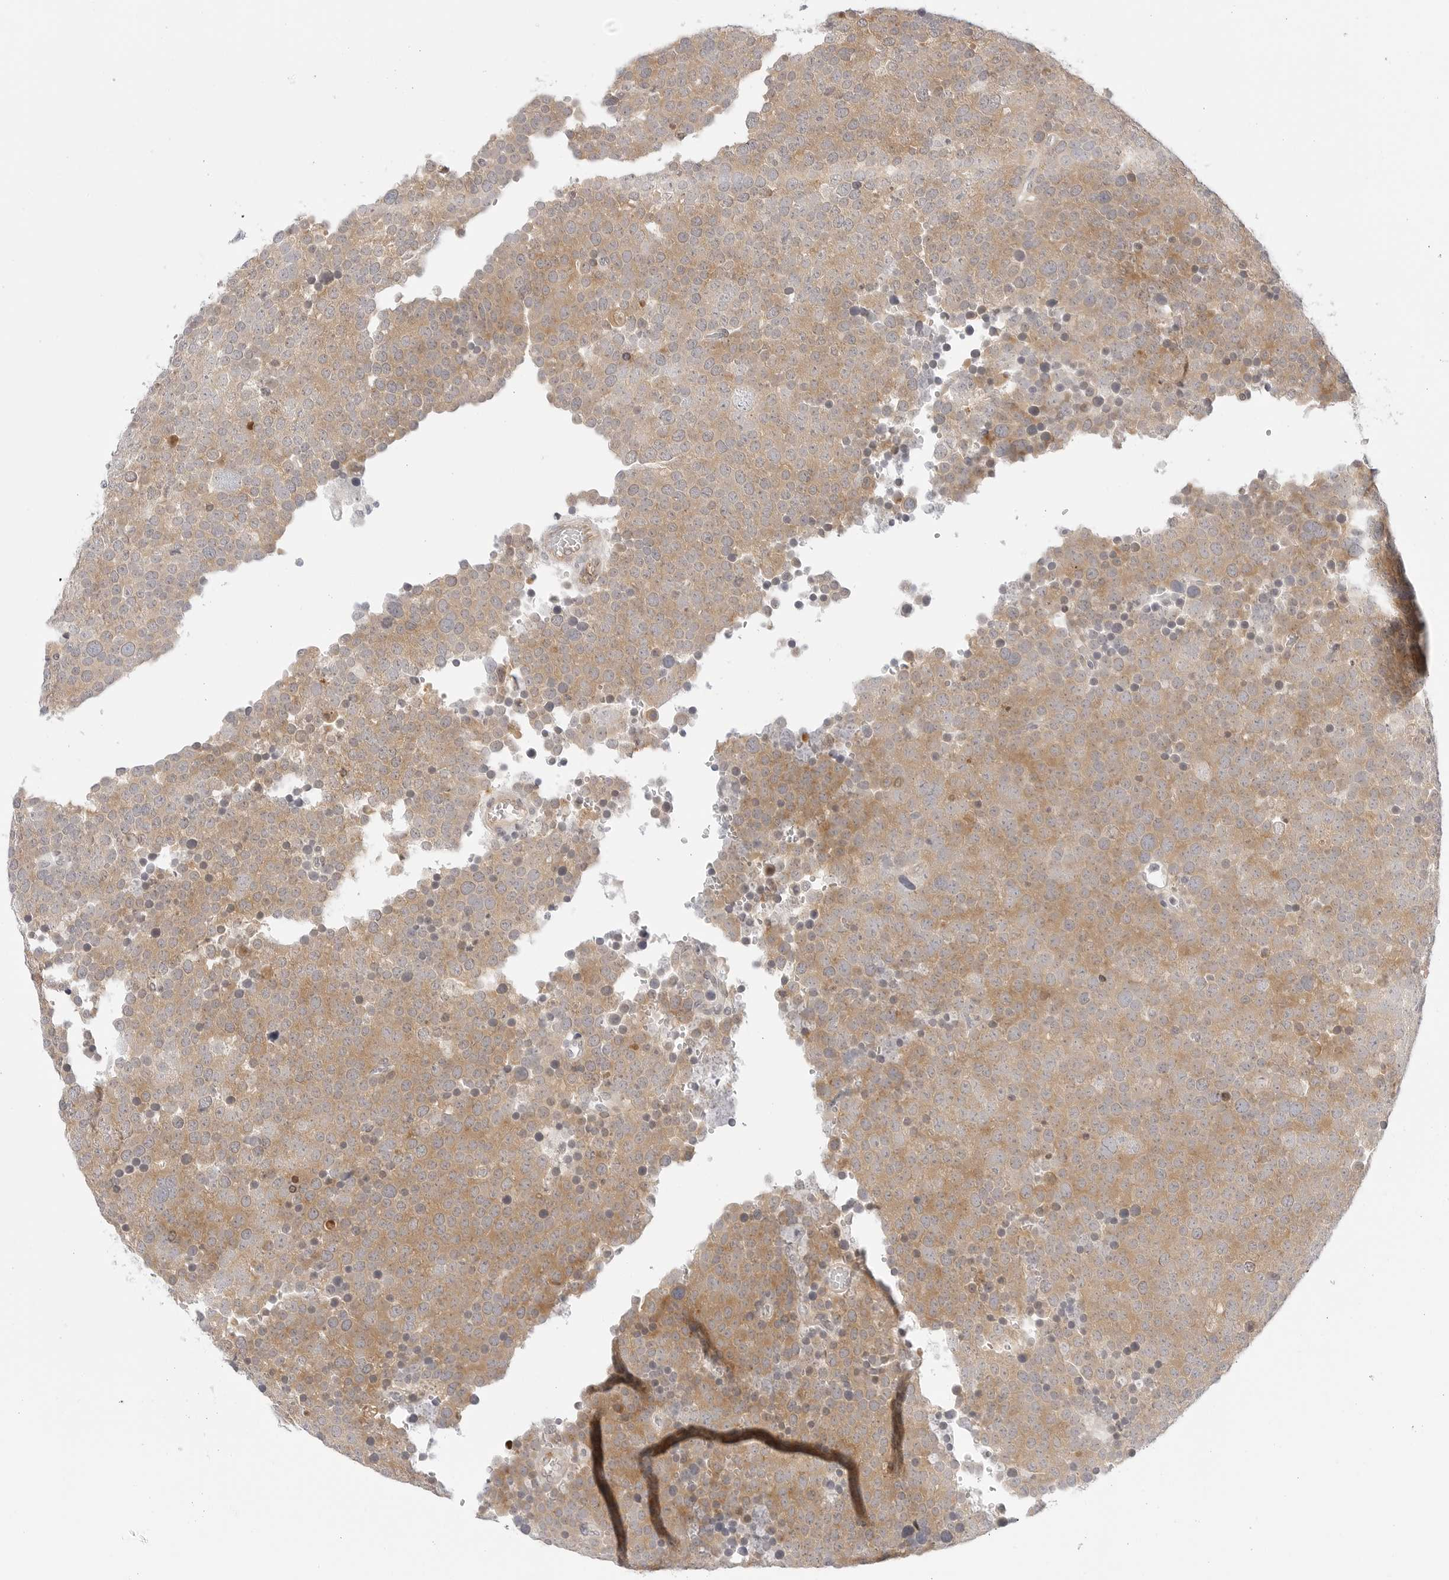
{"staining": {"intensity": "moderate", "quantity": ">75%", "location": "cytoplasmic/membranous"}, "tissue": "testis cancer", "cell_type": "Tumor cells", "image_type": "cancer", "snomed": [{"axis": "morphology", "description": "Seminoma, NOS"}, {"axis": "topography", "description": "Testis"}], "caption": "IHC image of human testis cancer (seminoma) stained for a protein (brown), which demonstrates medium levels of moderate cytoplasmic/membranous expression in approximately >75% of tumor cells.", "gene": "TCP1", "patient": {"sex": "male", "age": 71}}